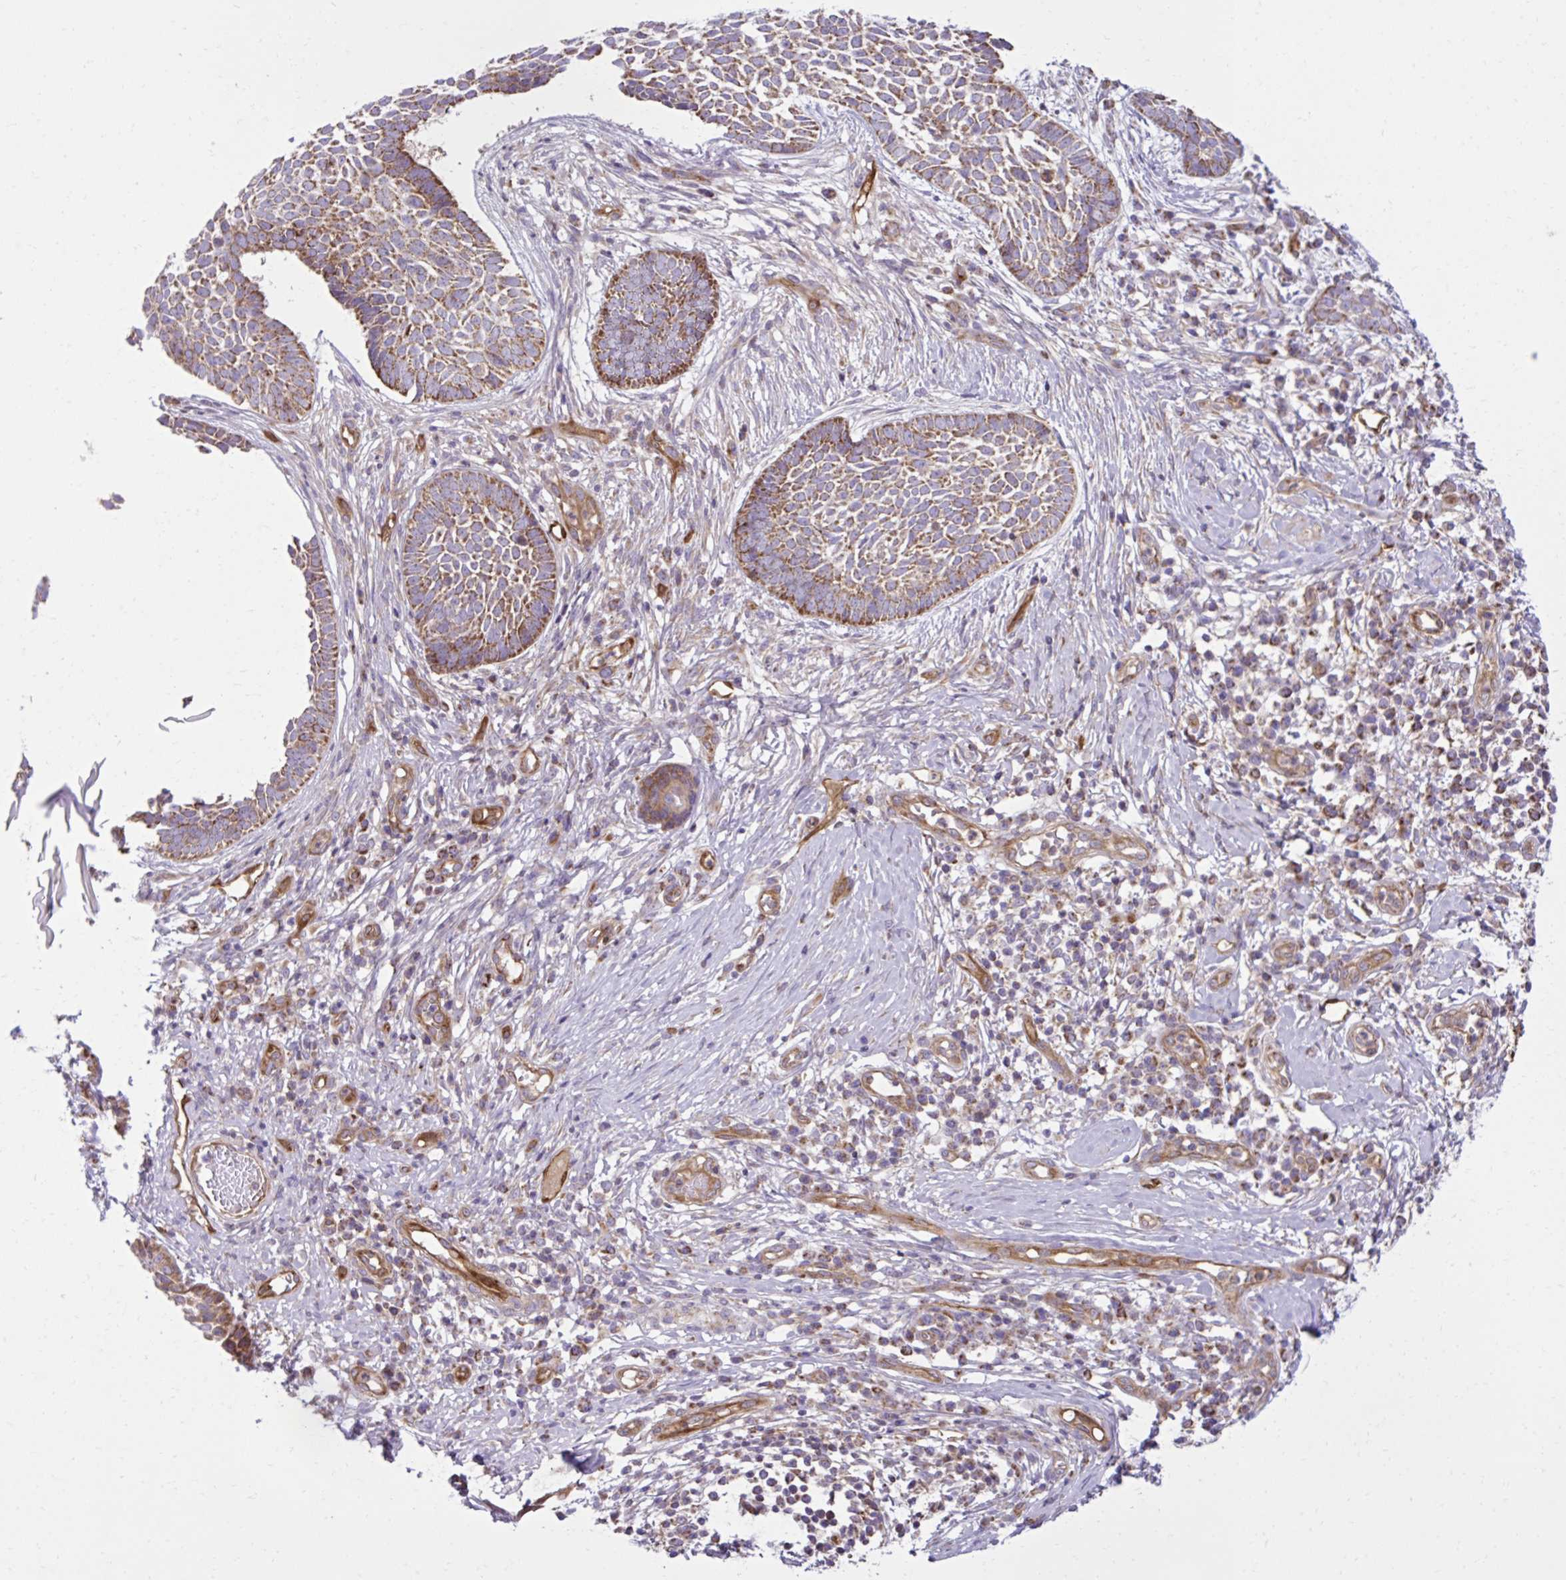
{"staining": {"intensity": "moderate", "quantity": ">75%", "location": "cytoplasmic/membranous"}, "tissue": "skin cancer", "cell_type": "Tumor cells", "image_type": "cancer", "snomed": [{"axis": "morphology", "description": "Basal cell carcinoma"}, {"axis": "topography", "description": "Skin"}], "caption": "Skin cancer (basal cell carcinoma) stained with DAB (3,3'-diaminobenzidine) immunohistochemistry exhibits medium levels of moderate cytoplasmic/membranous expression in about >75% of tumor cells.", "gene": "LIMS1", "patient": {"sex": "female", "age": 89}}